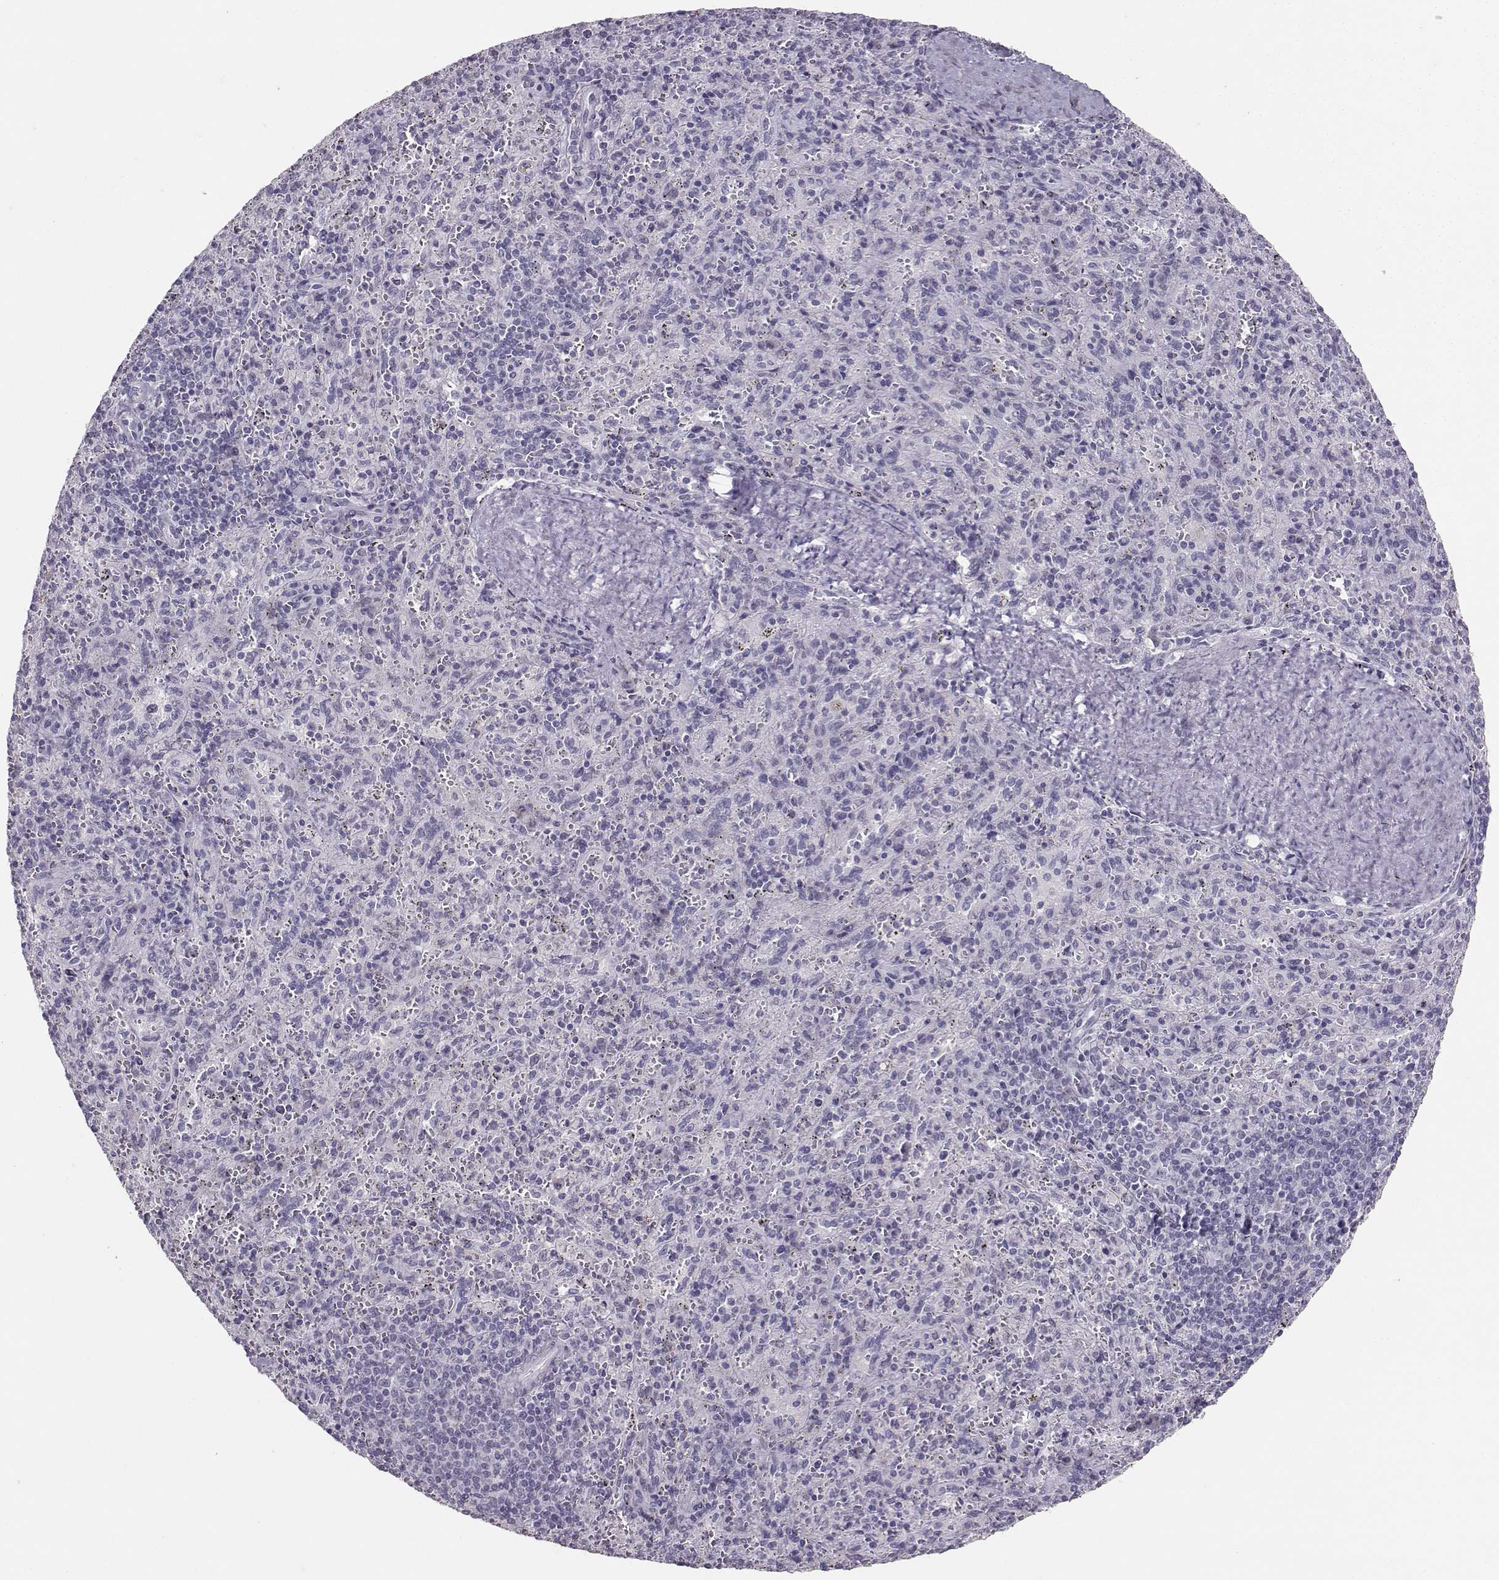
{"staining": {"intensity": "negative", "quantity": "none", "location": "none"}, "tissue": "spleen", "cell_type": "Cells in red pulp", "image_type": "normal", "snomed": [{"axis": "morphology", "description": "Normal tissue, NOS"}, {"axis": "topography", "description": "Spleen"}], "caption": "IHC histopathology image of unremarkable spleen: spleen stained with DAB displays no significant protein staining in cells in red pulp.", "gene": "PKP2", "patient": {"sex": "male", "age": 57}}